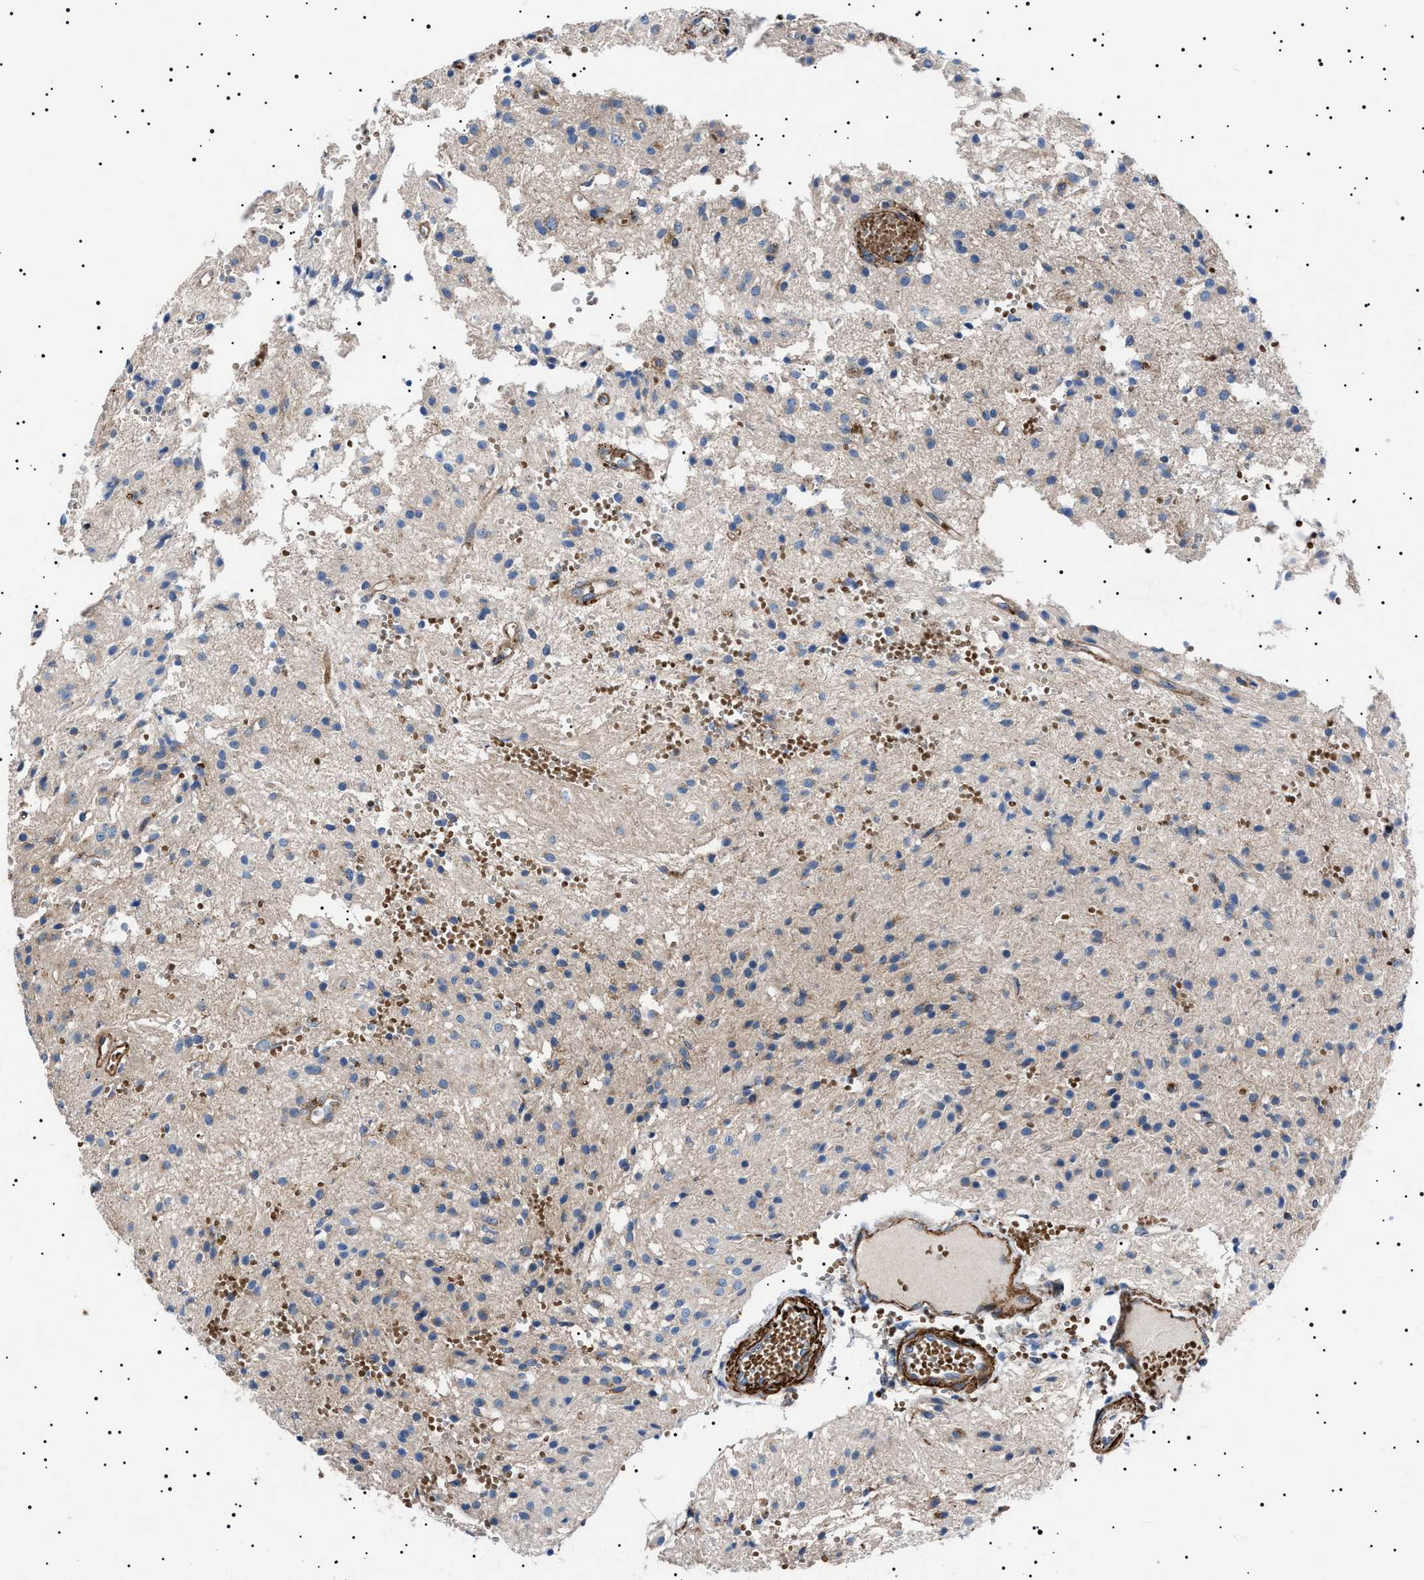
{"staining": {"intensity": "weak", "quantity": "<25%", "location": "cytoplasmic/membranous"}, "tissue": "glioma", "cell_type": "Tumor cells", "image_type": "cancer", "snomed": [{"axis": "morphology", "description": "Glioma, malignant, High grade"}, {"axis": "topography", "description": "Brain"}], "caption": "Protein analysis of high-grade glioma (malignant) displays no significant expression in tumor cells.", "gene": "NEU1", "patient": {"sex": "female", "age": 59}}